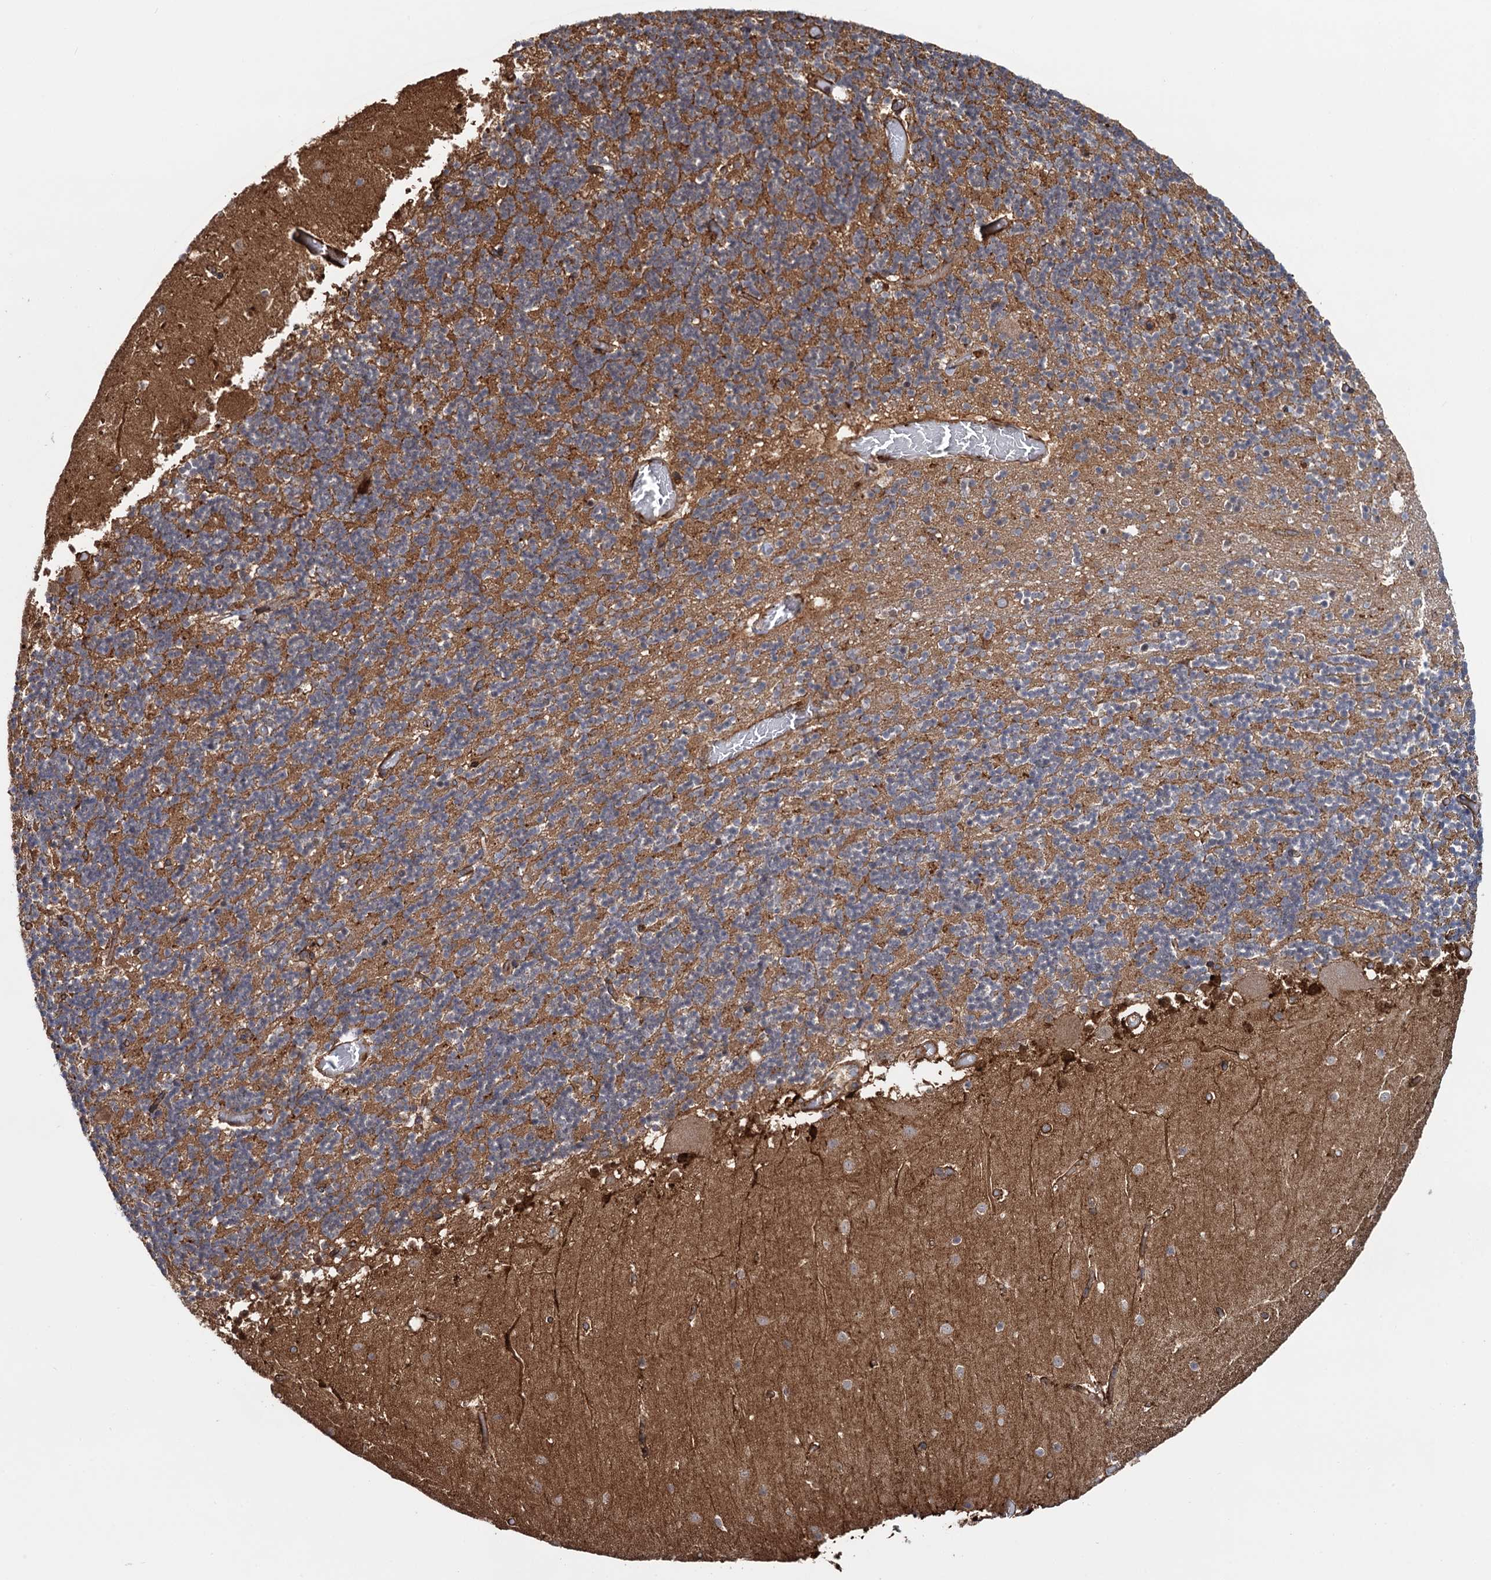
{"staining": {"intensity": "moderate", "quantity": ">75%", "location": "cytoplasmic/membranous"}, "tissue": "cerebellum", "cell_type": "Cells in granular layer", "image_type": "normal", "snomed": [{"axis": "morphology", "description": "Normal tissue, NOS"}, {"axis": "topography", "description": "Cerebellum"}], "caption": "Protein expression analysis of benign cerebellum exhibits moderate cytoplasmic/membranous staining in about >75% of cells in granular layer.", "gene": "ATP8B4", "patient": {"sex": "female", "age": 28}}